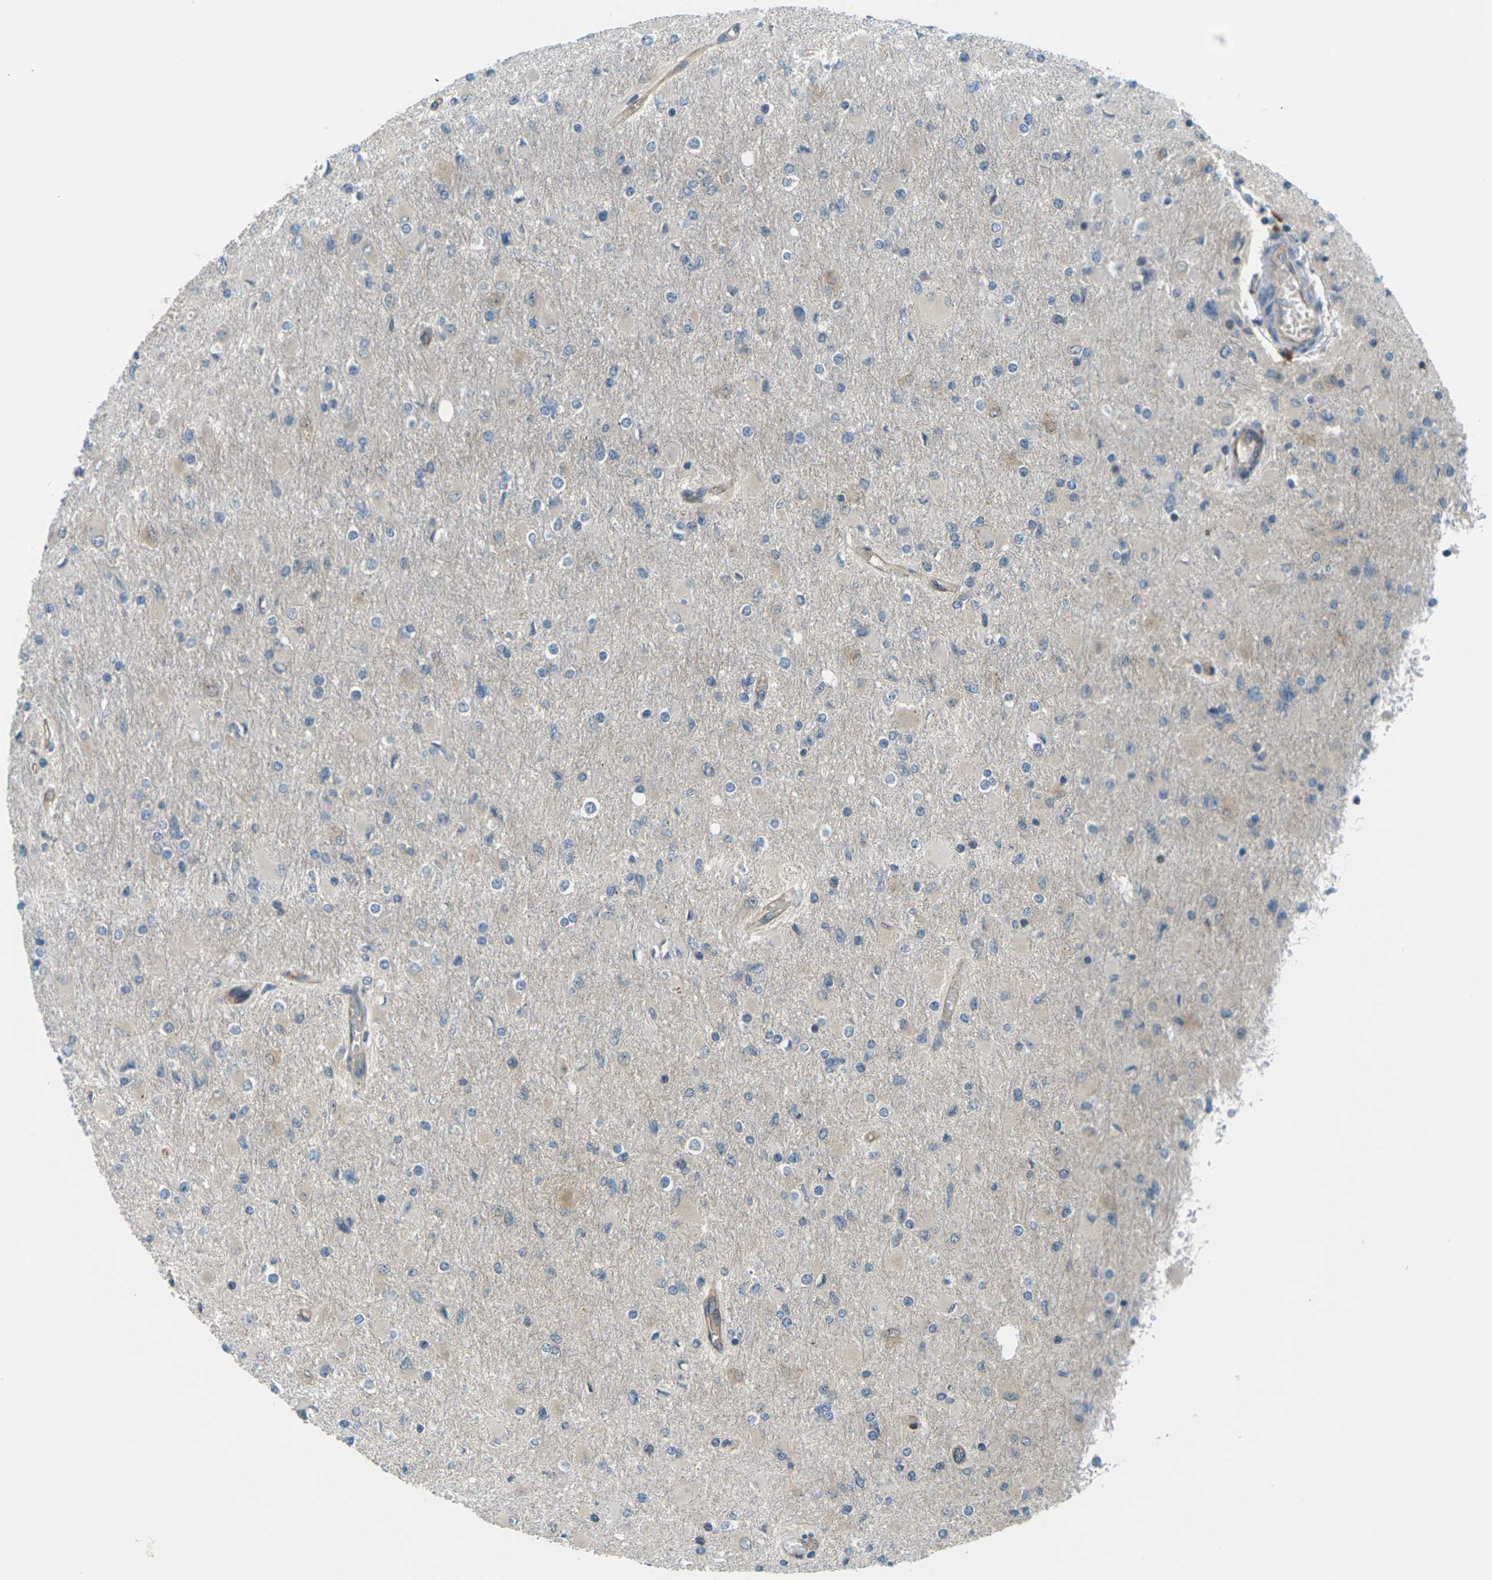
{"staining": {"intensity": "negative", "quantity": "none", "location": "none"}, "tissue": "glioma", "cell_type": "Tumor cells", "image_type": "cancer", "snomed": [{"axis": "morphology", "description": "Glioma, malignant, High grade"}, {"axis": "topography", "description": "Cerebral cortex"}], "caption": "IHC of human high-grade glioma (malignant) displays no expression in tumor cells.", "gene": "SLC13A3", "patient": {"sex": "female", "age": 36}}